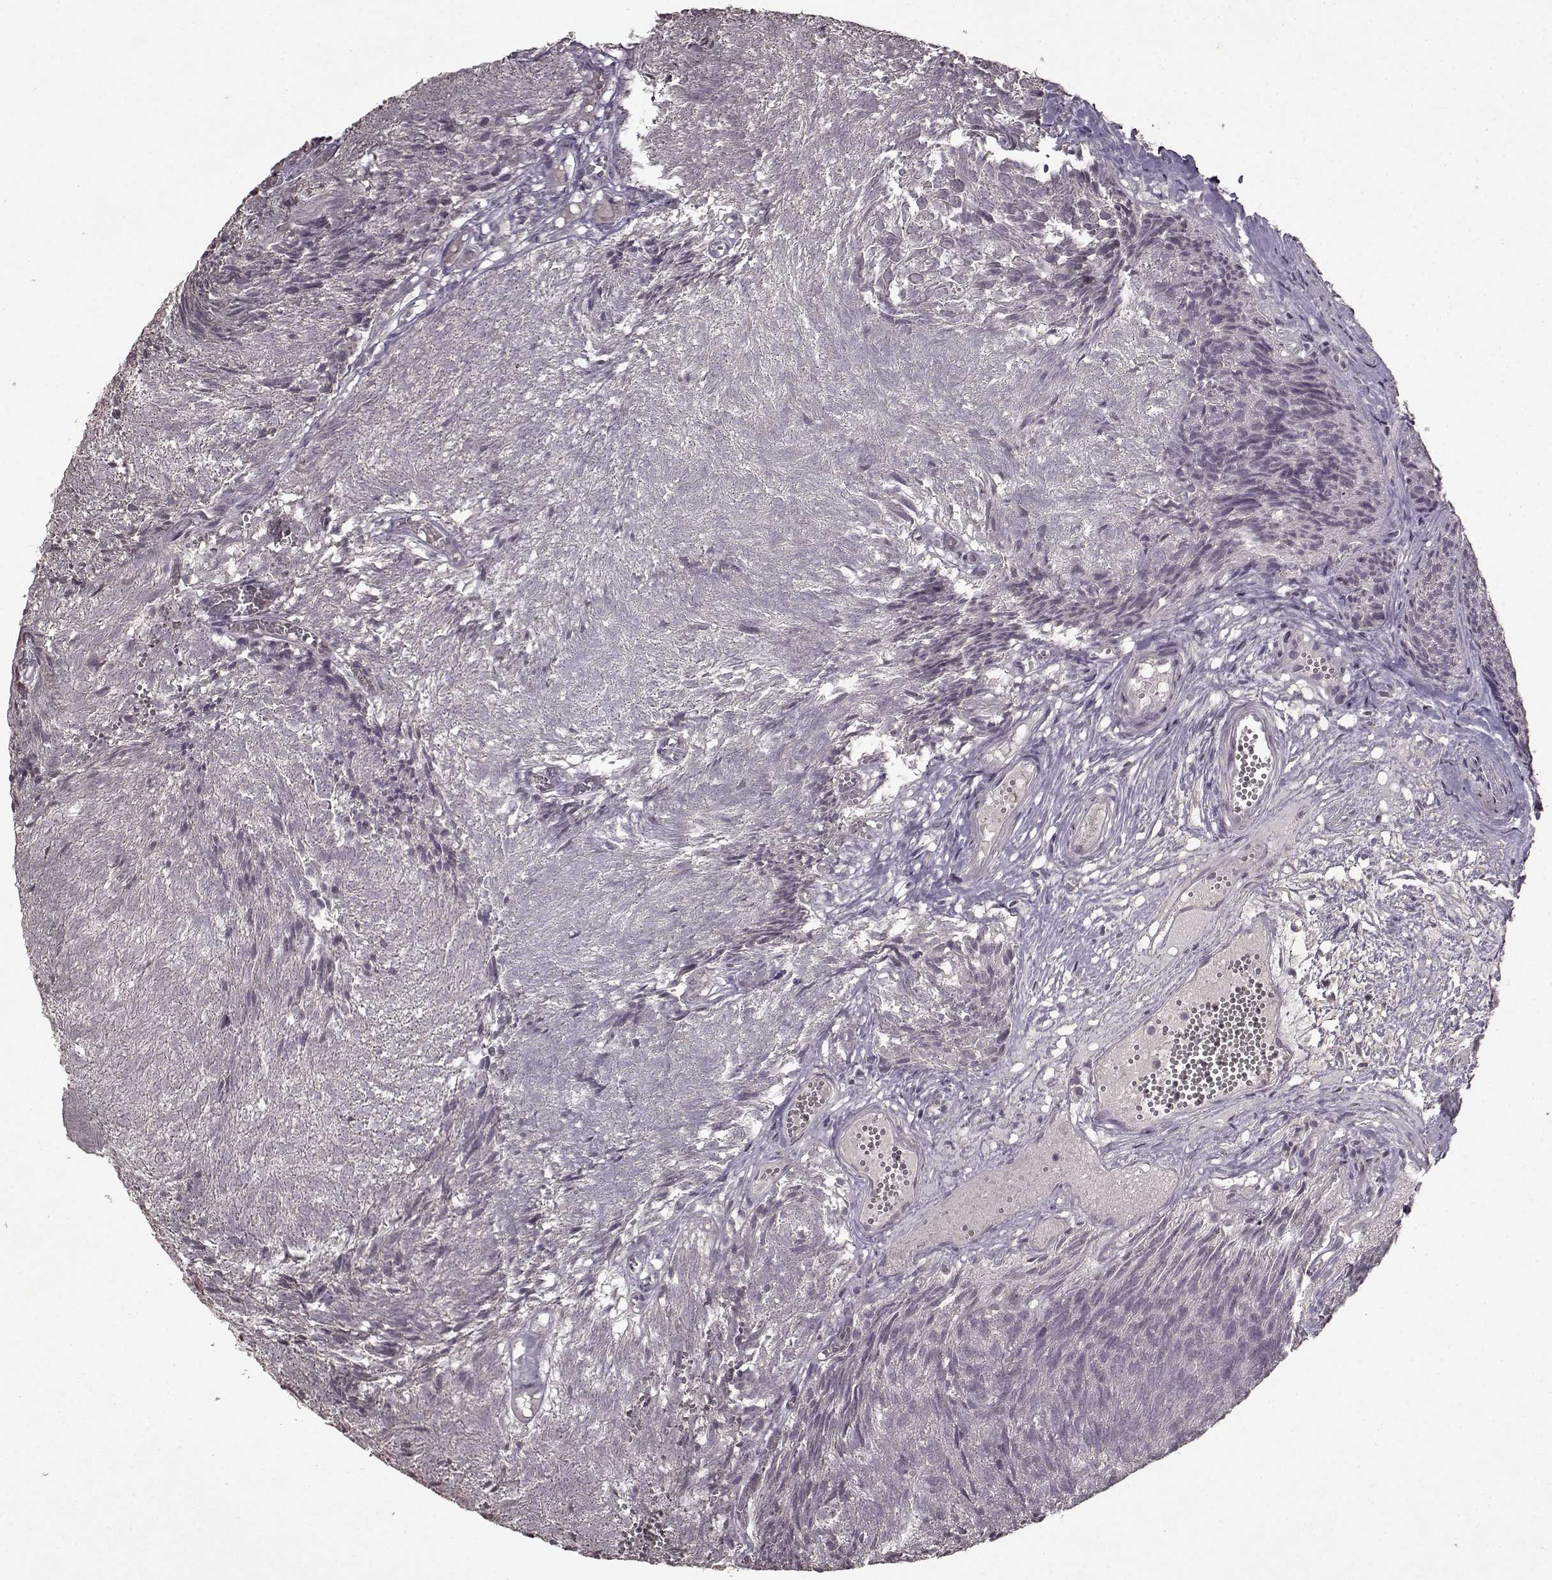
{"staining": {"intensity": "negative", "quantity": "none", "location": "none"}, "tissue": "urothelial cancer", "cell_type": "Tumor cells", "image_type": "cancer", "snomed": [{"axis": "morphology", "description": "Urothelial carcinoma, Low grade"}, {"axis": "topography", "description": "Urinary bladder"}], "caption": "DAB immunohistochemical staining of human urothelial cancer shows no significant expression in tumor cells.", "gene": "LHB", "patient": {"sex": "male", "age": 77}}